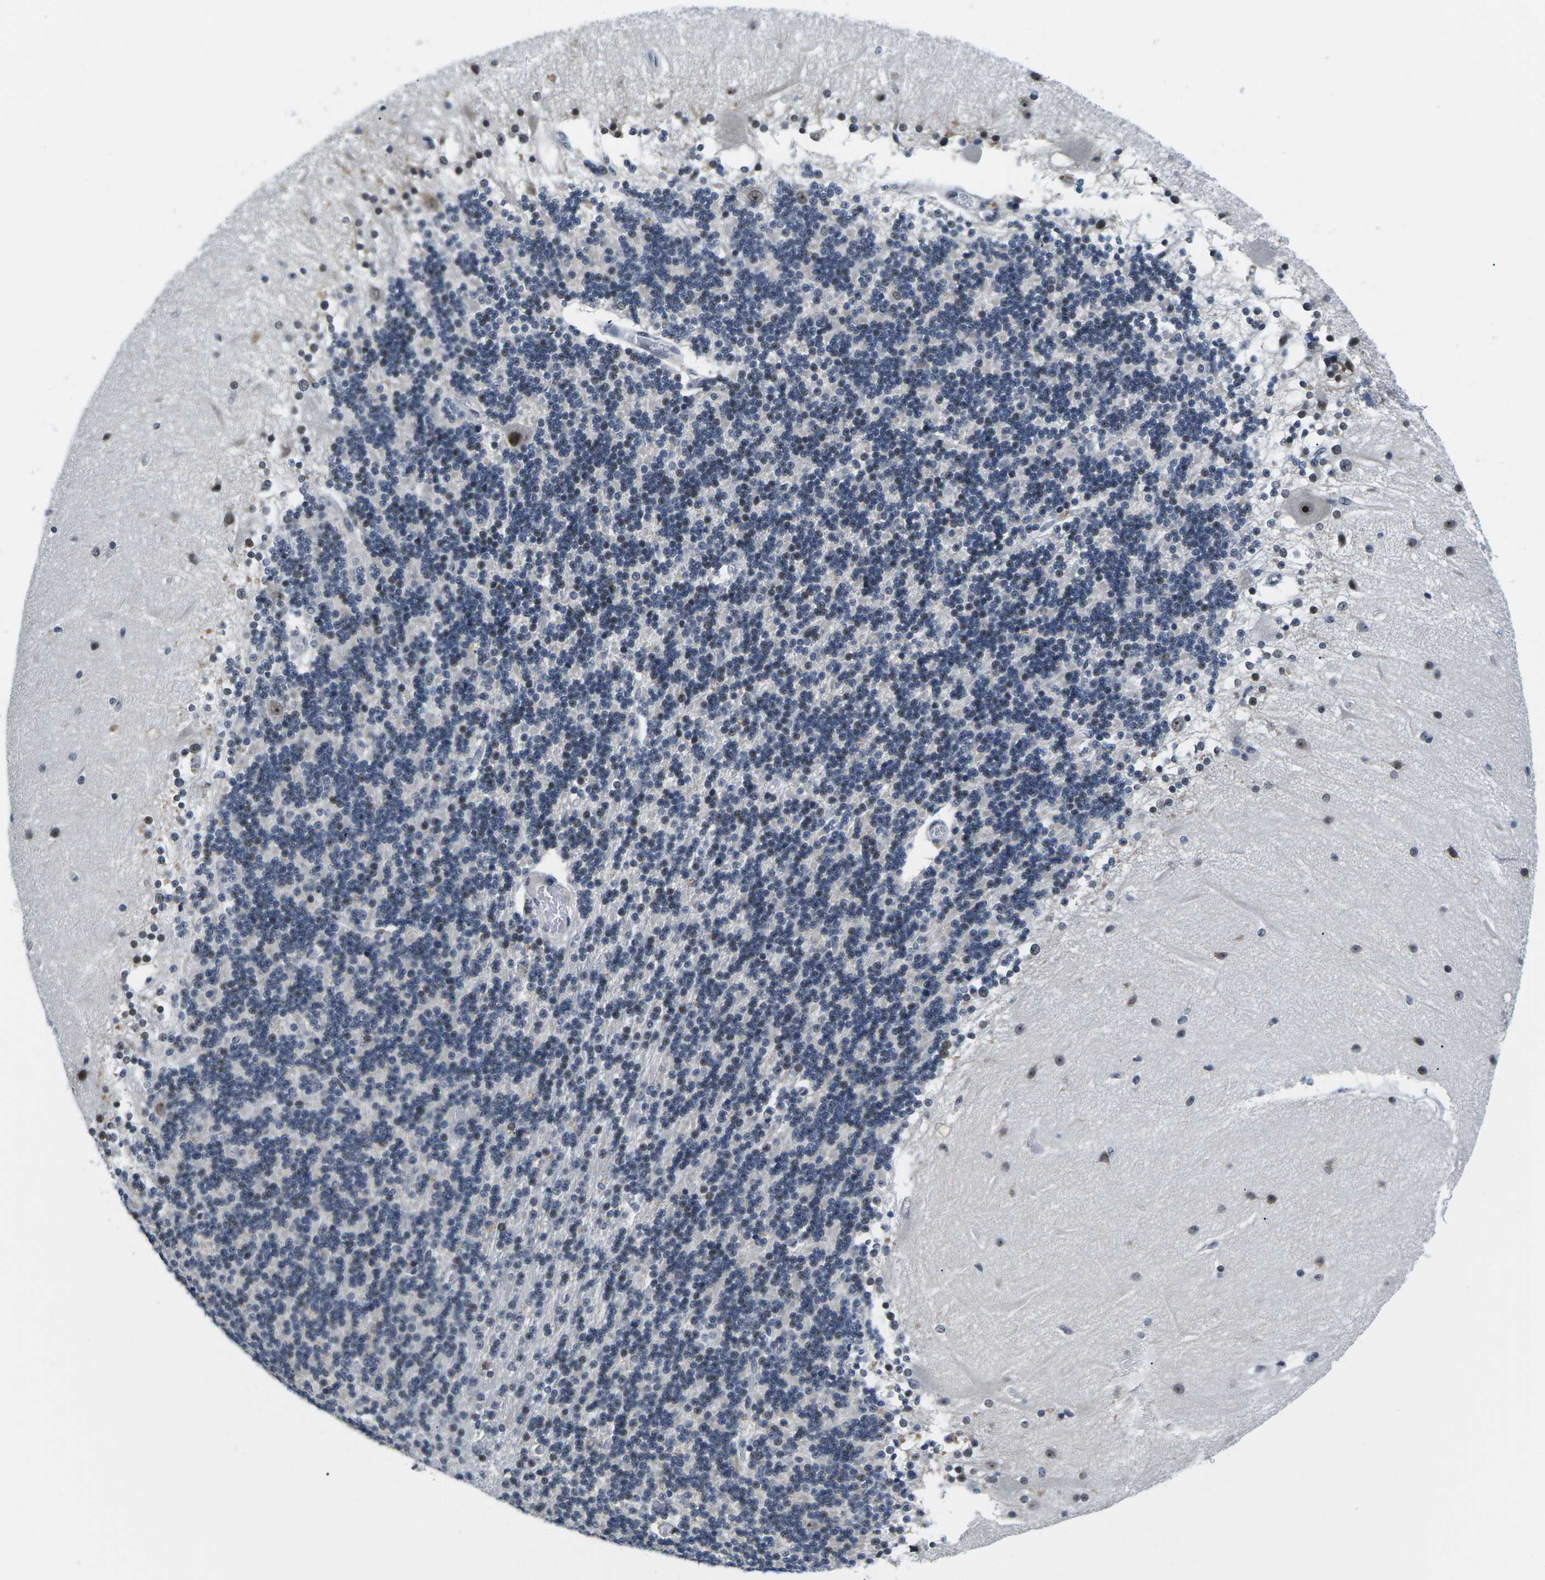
{"staining": {"intensity": "weak", "quantity": "25%-75%", "location": "nuclear"}, "tissue": "cerebellum", "cell_type": "Cells in granular layer", "image_type": "normal", "snomed": [{"axis": "morphology", "description": "Normal tissue, NOS"}, {"axis": "topography", "description": "Cerebellum"}], "caption": "A high-resolution micrograph shows IHC staining of unremarkable cerebellum, which displays weak nuclear expression in about 25%-75% of cells in granular layer. (DAB = brown stain, brightfield microscopy at high magnification).", "gene": "NSRP1", "patient": {"sex": "female", "age": 54}}